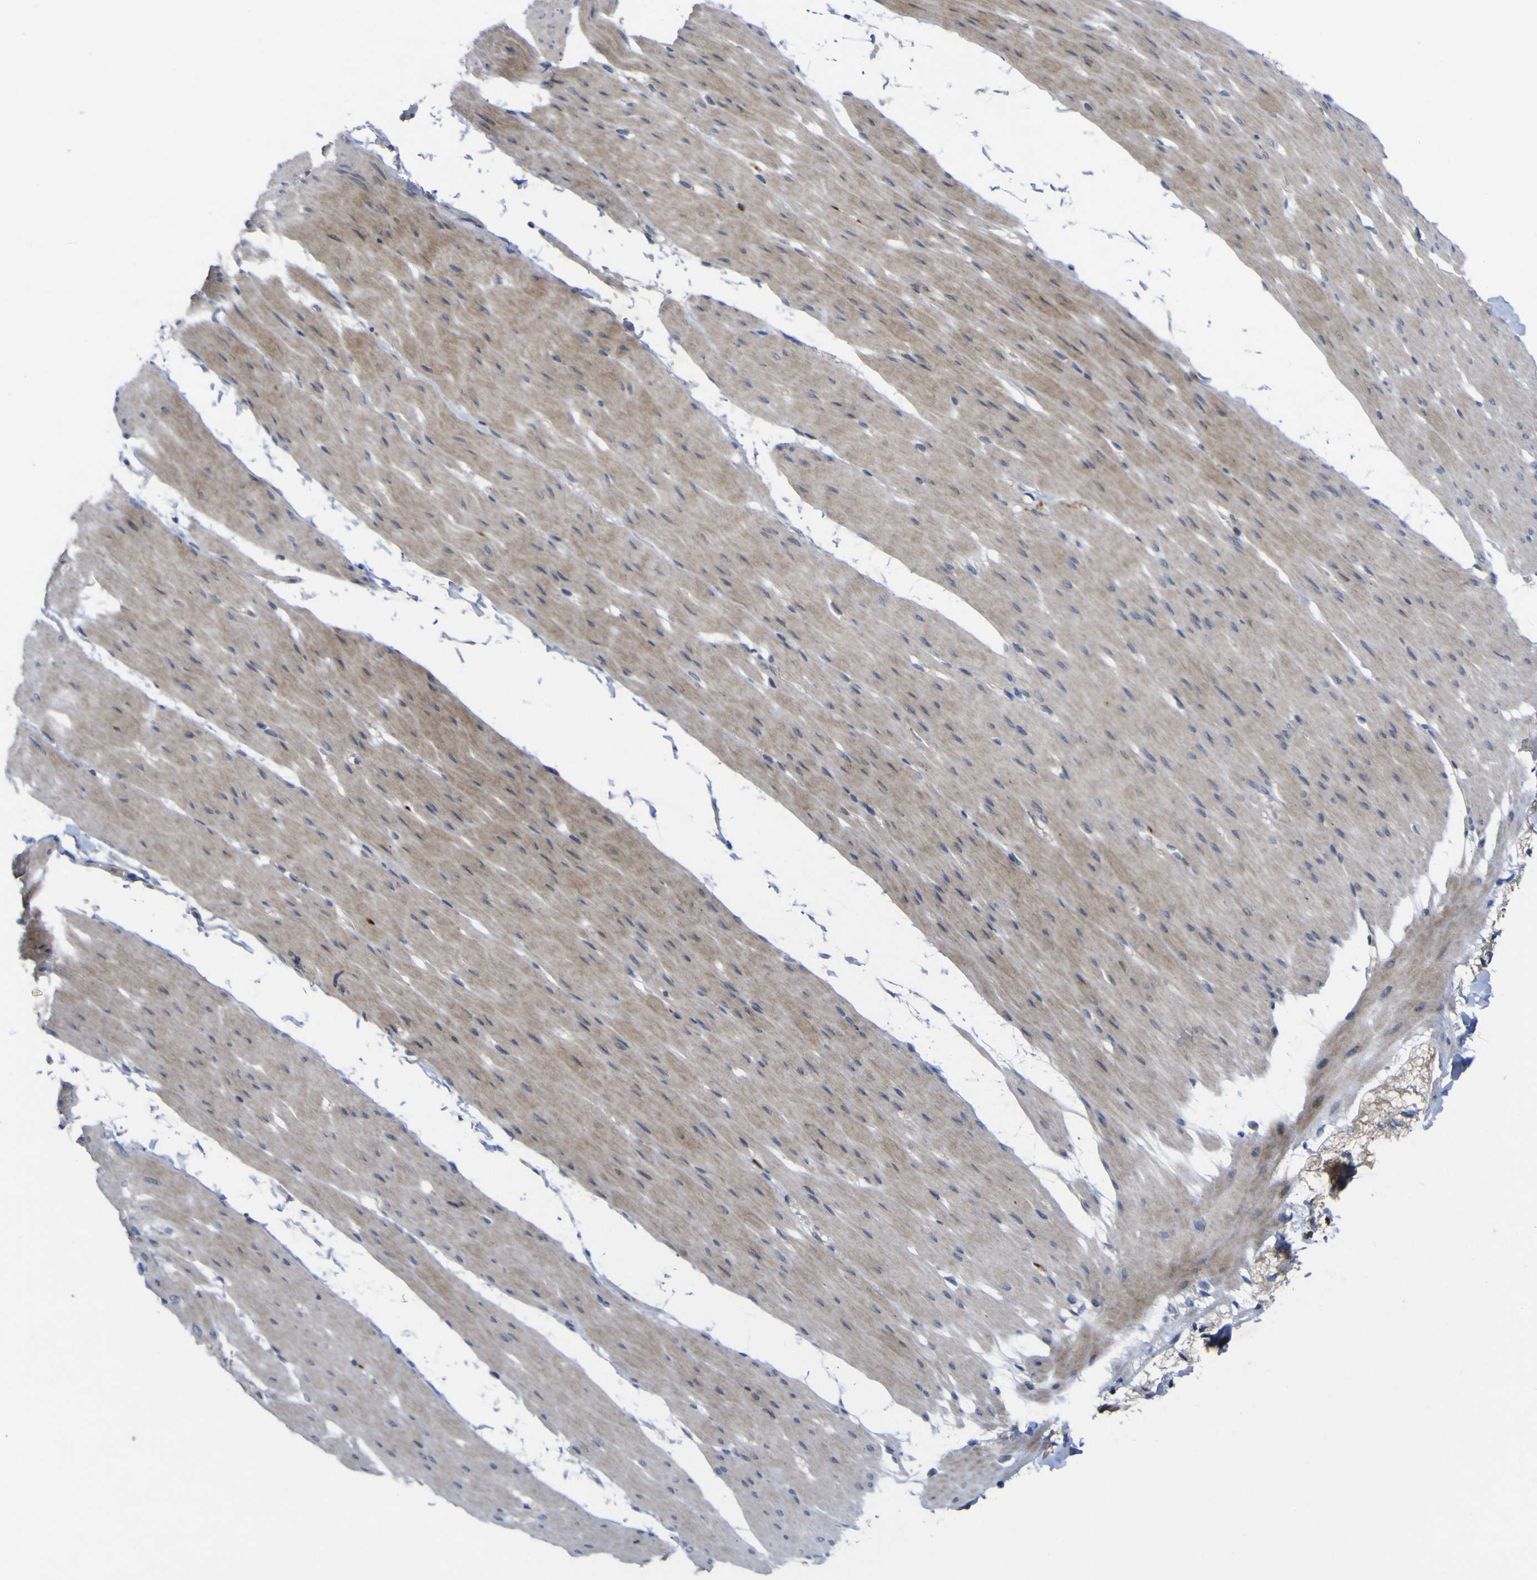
{"staining": {"intensity": "weak", "quantity": "25%-75%", "location": "cytoplasmic/membranous"}, "tissue": "smooth muscle", "cell_type": "Smooth muscle cells", "image_type": "normal", "snomed": [{"axis": "morphology", "description": "Normal tissue, NOS"}, {"axis": "topography", "description": "Smooth muscle"}, {"axis": "topography", "description": "Colon"}], "caption": "Immunohistochemical staining of unremarkable smooth muscle shows weak cytoplasmic/membranous protein expression in approximately 25%-75% of smooth muscle cells.", "gene": "NAV1", "patient": {"sex": "male", "age": 67}}